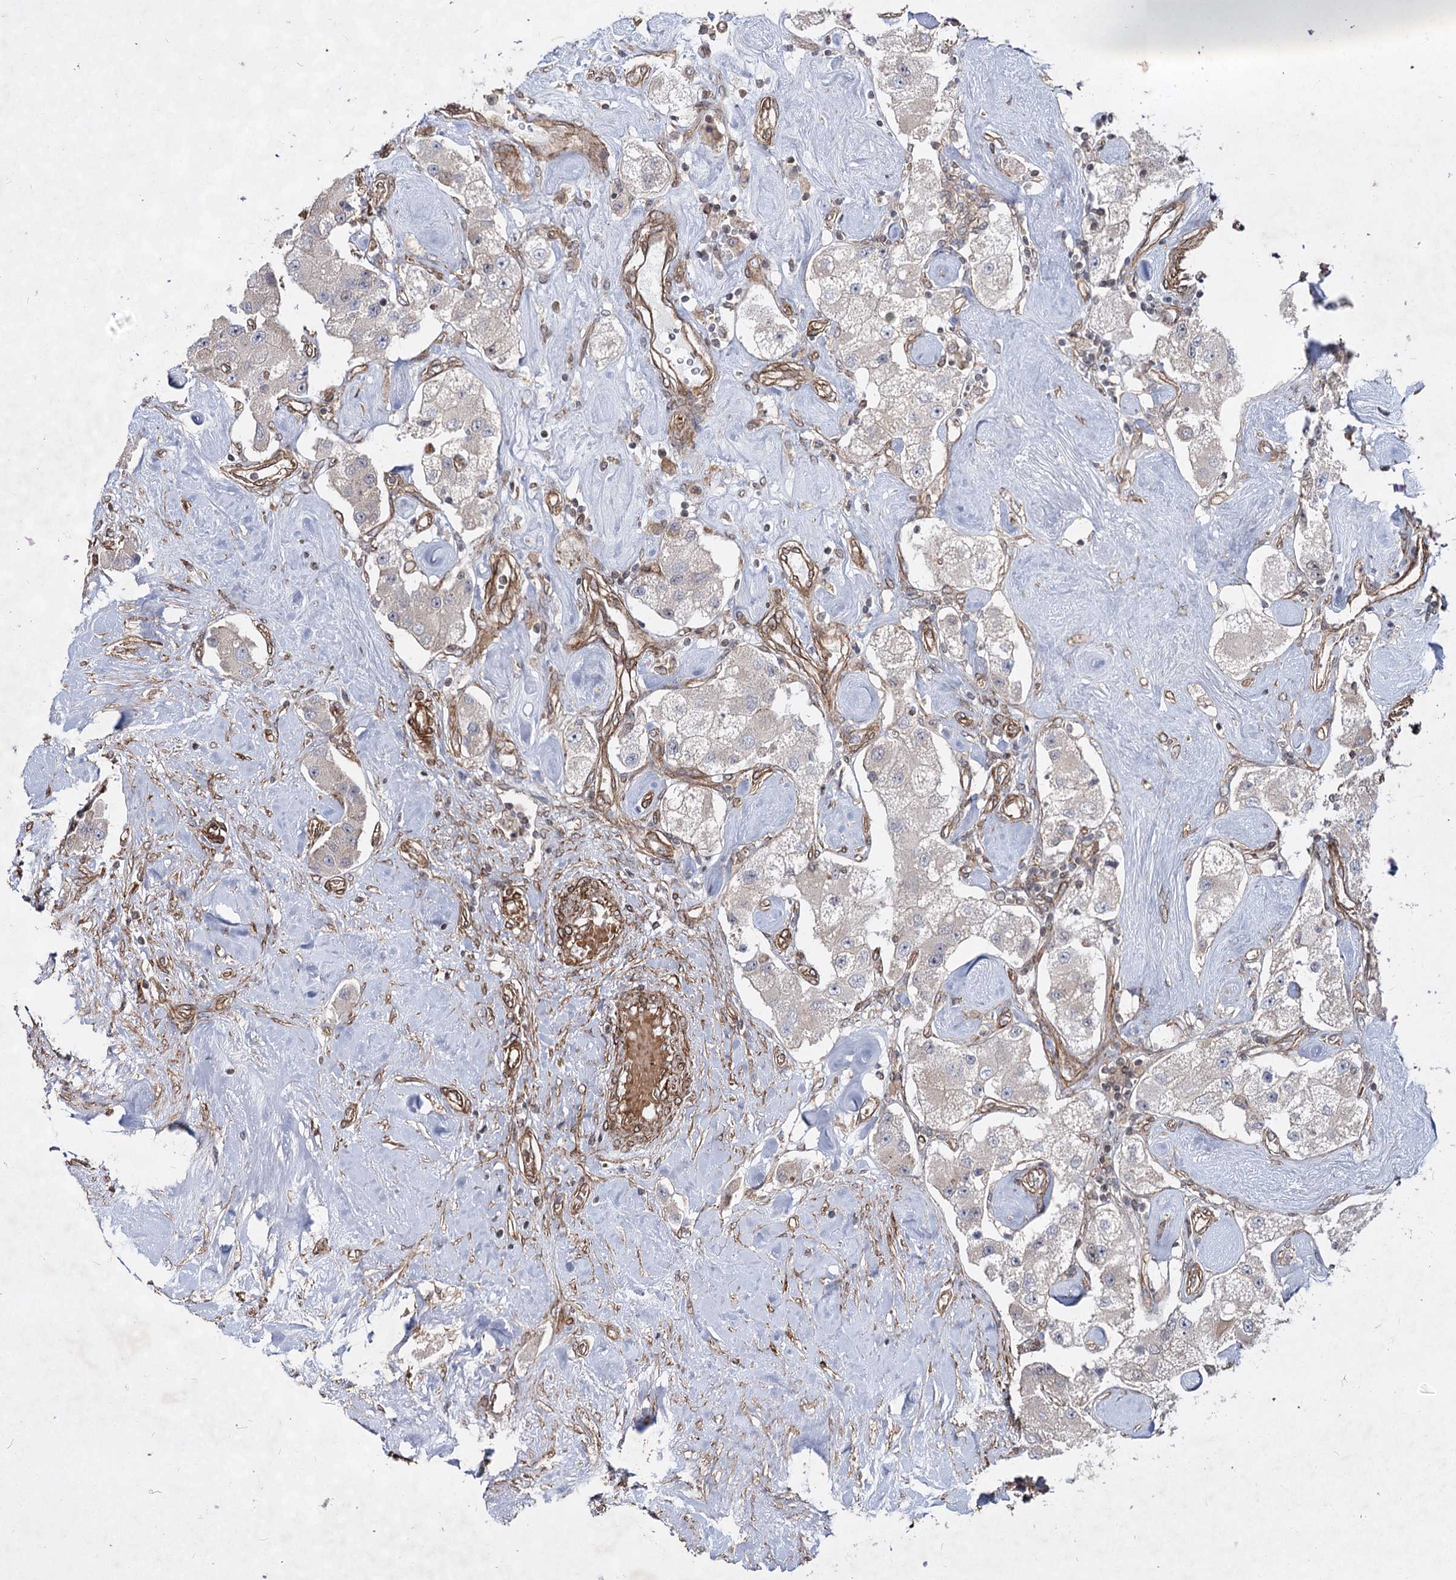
{"staining": {"intensity": "negative", "quantity": "none", "location": "none"}, "tissue": "carcinoid", "cell_type": "Tumor cells", "image_type": "cancer", "snomed": [{"axis": "morphology", "description": "Carcinoid, malignant, NOS"}, {"axis": "topography", "description": "Pancreas"}], "caption": "Tumor cells are negative for brown protein staining in carcinoid. (DAB (3,3'-diaminobenzidine) IHC, high magnification).", "gene": "IQSEC1", "patient": {"sex": "male", "age": 41}}